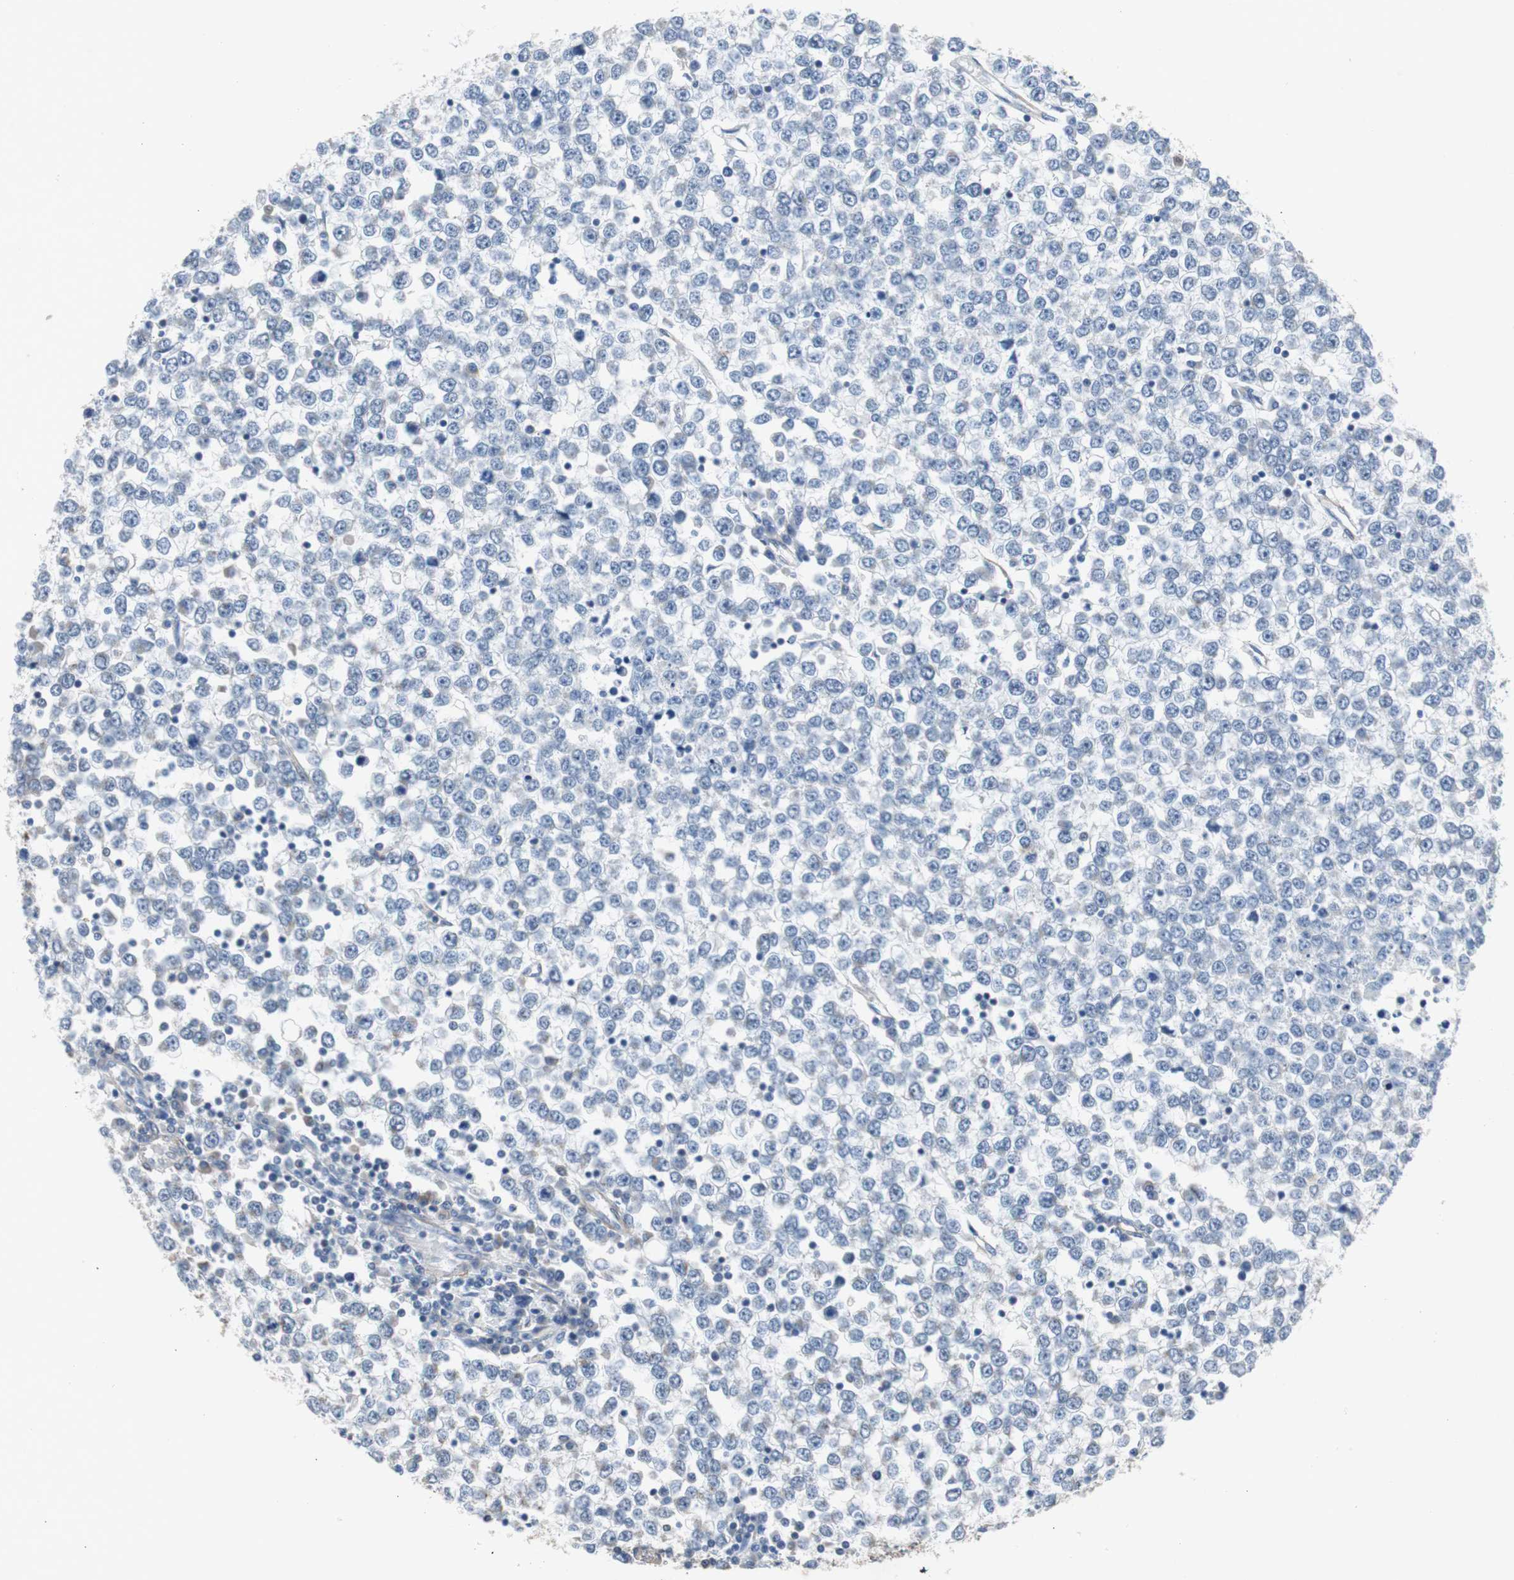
{"staining": {"intensity": "negative", "quantity": "none", "location": "none"}, "tissue": "testis cancer", "cell_type": "Tumor cells", "image_type": "cancer", "snomed": [{"axis": "morphology", "description": "Seminoma, NOS"}, {"axis": "topography", "description": "Testis"}], "caption": "Immunohistochemistry image of neoplastic tissue: testis cancer stained with DAB reveals no significant protein staining in tumor cells.", "gene": "KIF3B", "patient": {"sex": "male", "age": 65}}